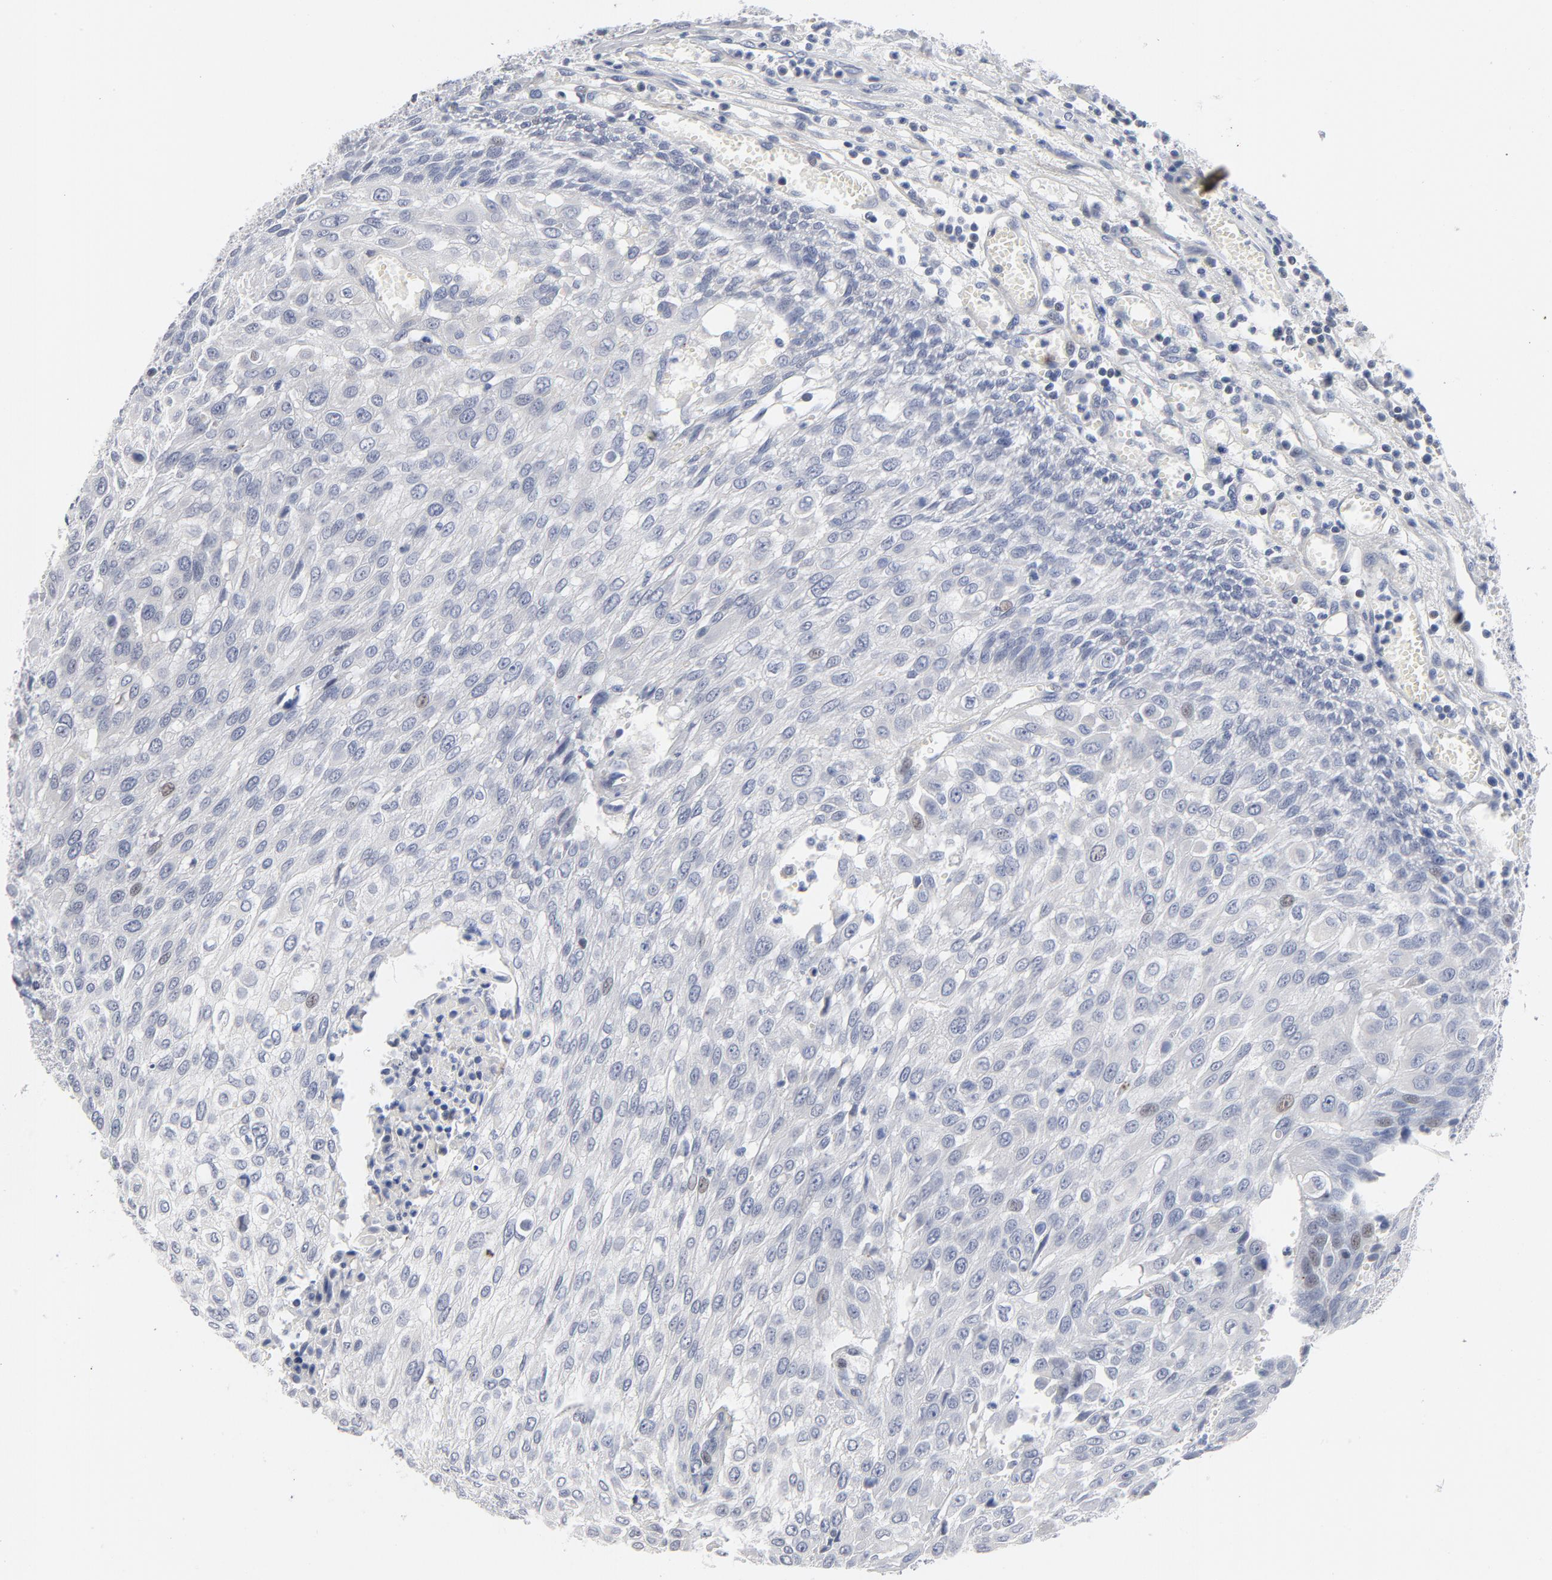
{"staining": {"intensity": "negative", "quantity": "none", "location": "none"}, "tissue": "urothelial cancer", "cell_type": "Tumor cells", "image_type": "cancer", "snomed": [{"axis": "morphology", "description": "Urothelial carcinoma, High grade"}, {"axis": "topography", "description": "Urinary bladder"}], "caption": "Tumor cells show no significant staining in urothelial cancer.", "gene": "KCNK13", "patient": {"sex": "male", "age": 57}}